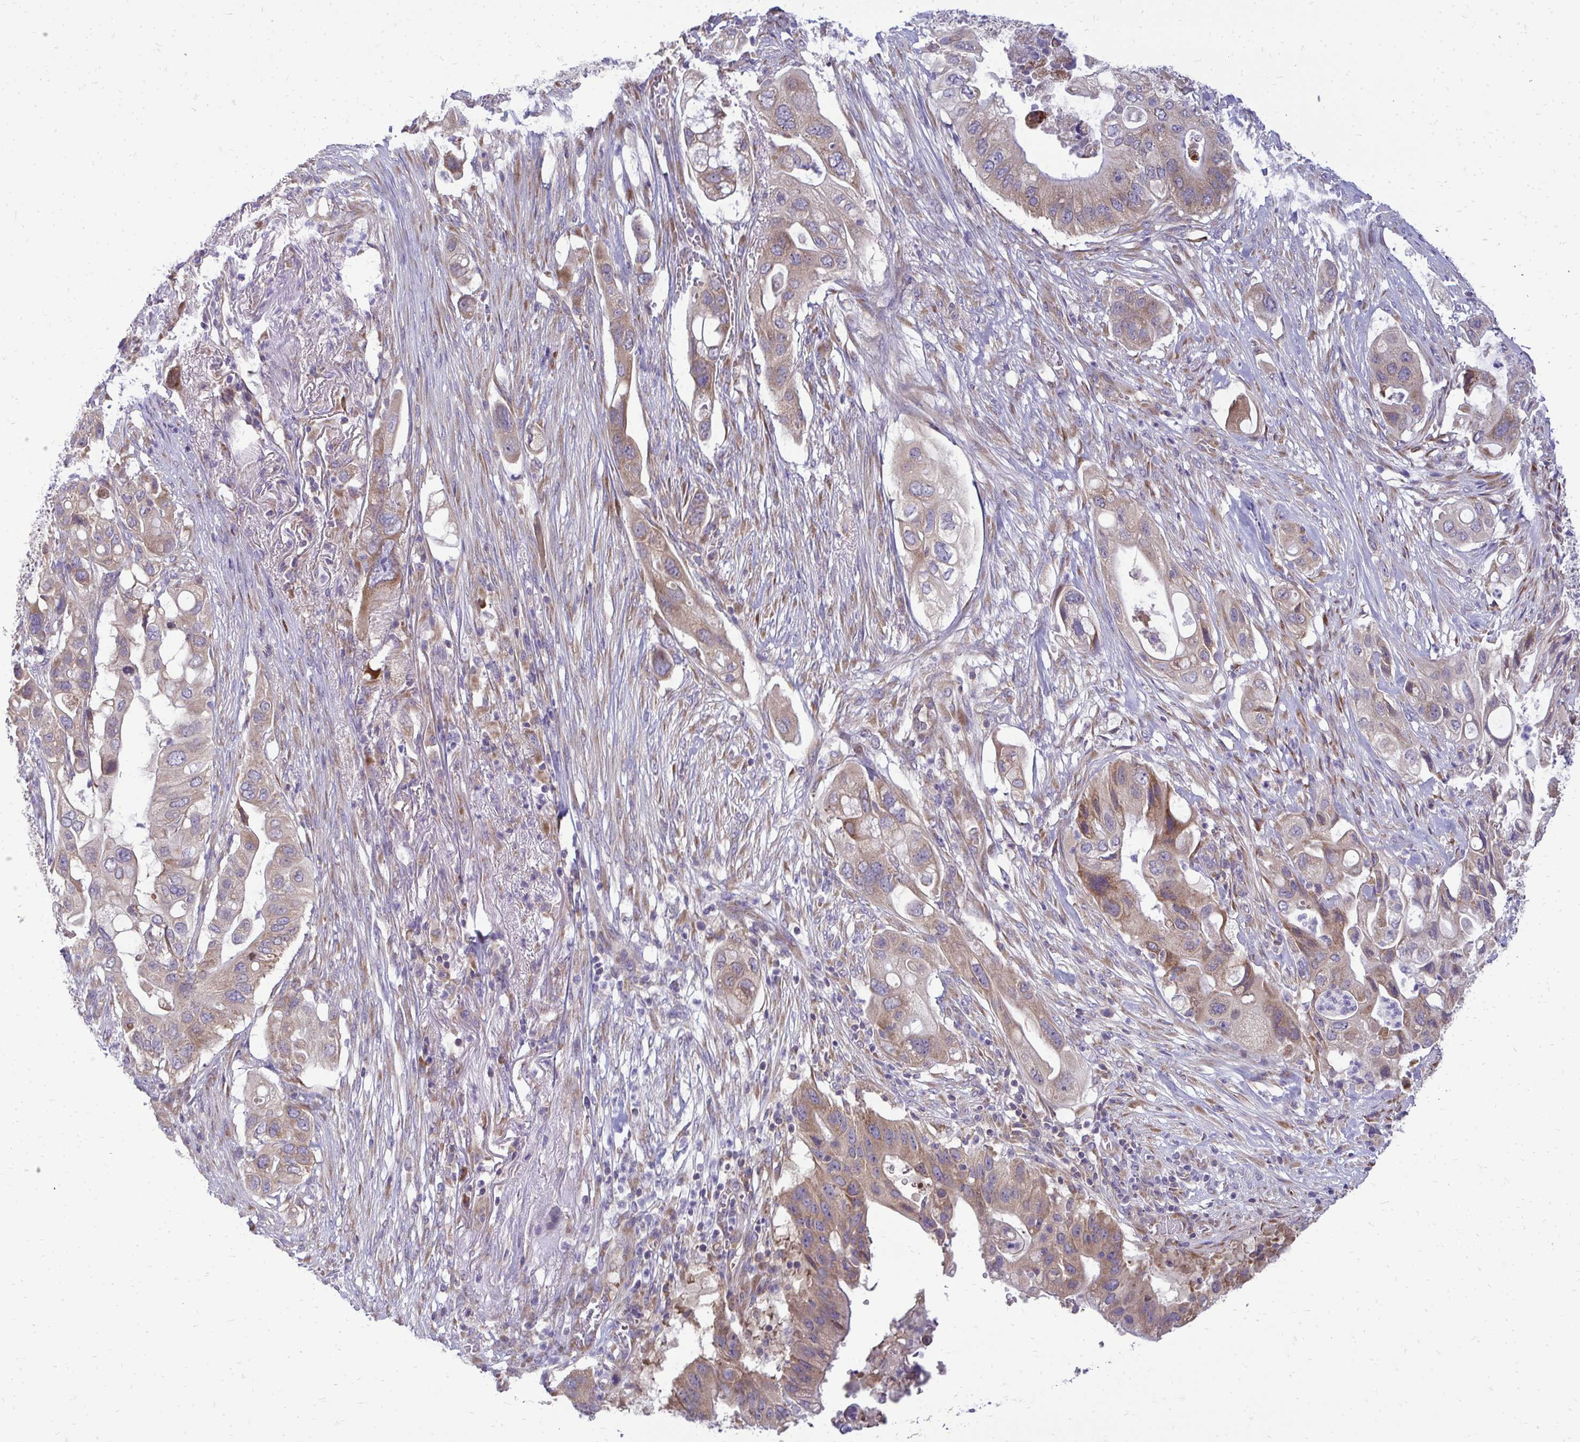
{"staining": {"intensity": "moderate", "quantity": "25%-75%", "location": "cytoplasmic/membranous"}, "tissue": "pancreatic cancer", "cell_type": "Tumor cells", "image_type": "cancer", "snomed": [{"axis": "morphology", "description": "Adenocarcinoma, NOS"}, {"axis": "topography", "description": "Pancreas"}], "caption": "High-power microscopy captured an IHC image of pancreatic cancer (adenocarcinoma), revealing moderate cytoplasmic/membranous positivity in approximately 25%-75% of tumor cells.", "gene": "RPLP2", "patient": {"sex": "female", "age": 72}}